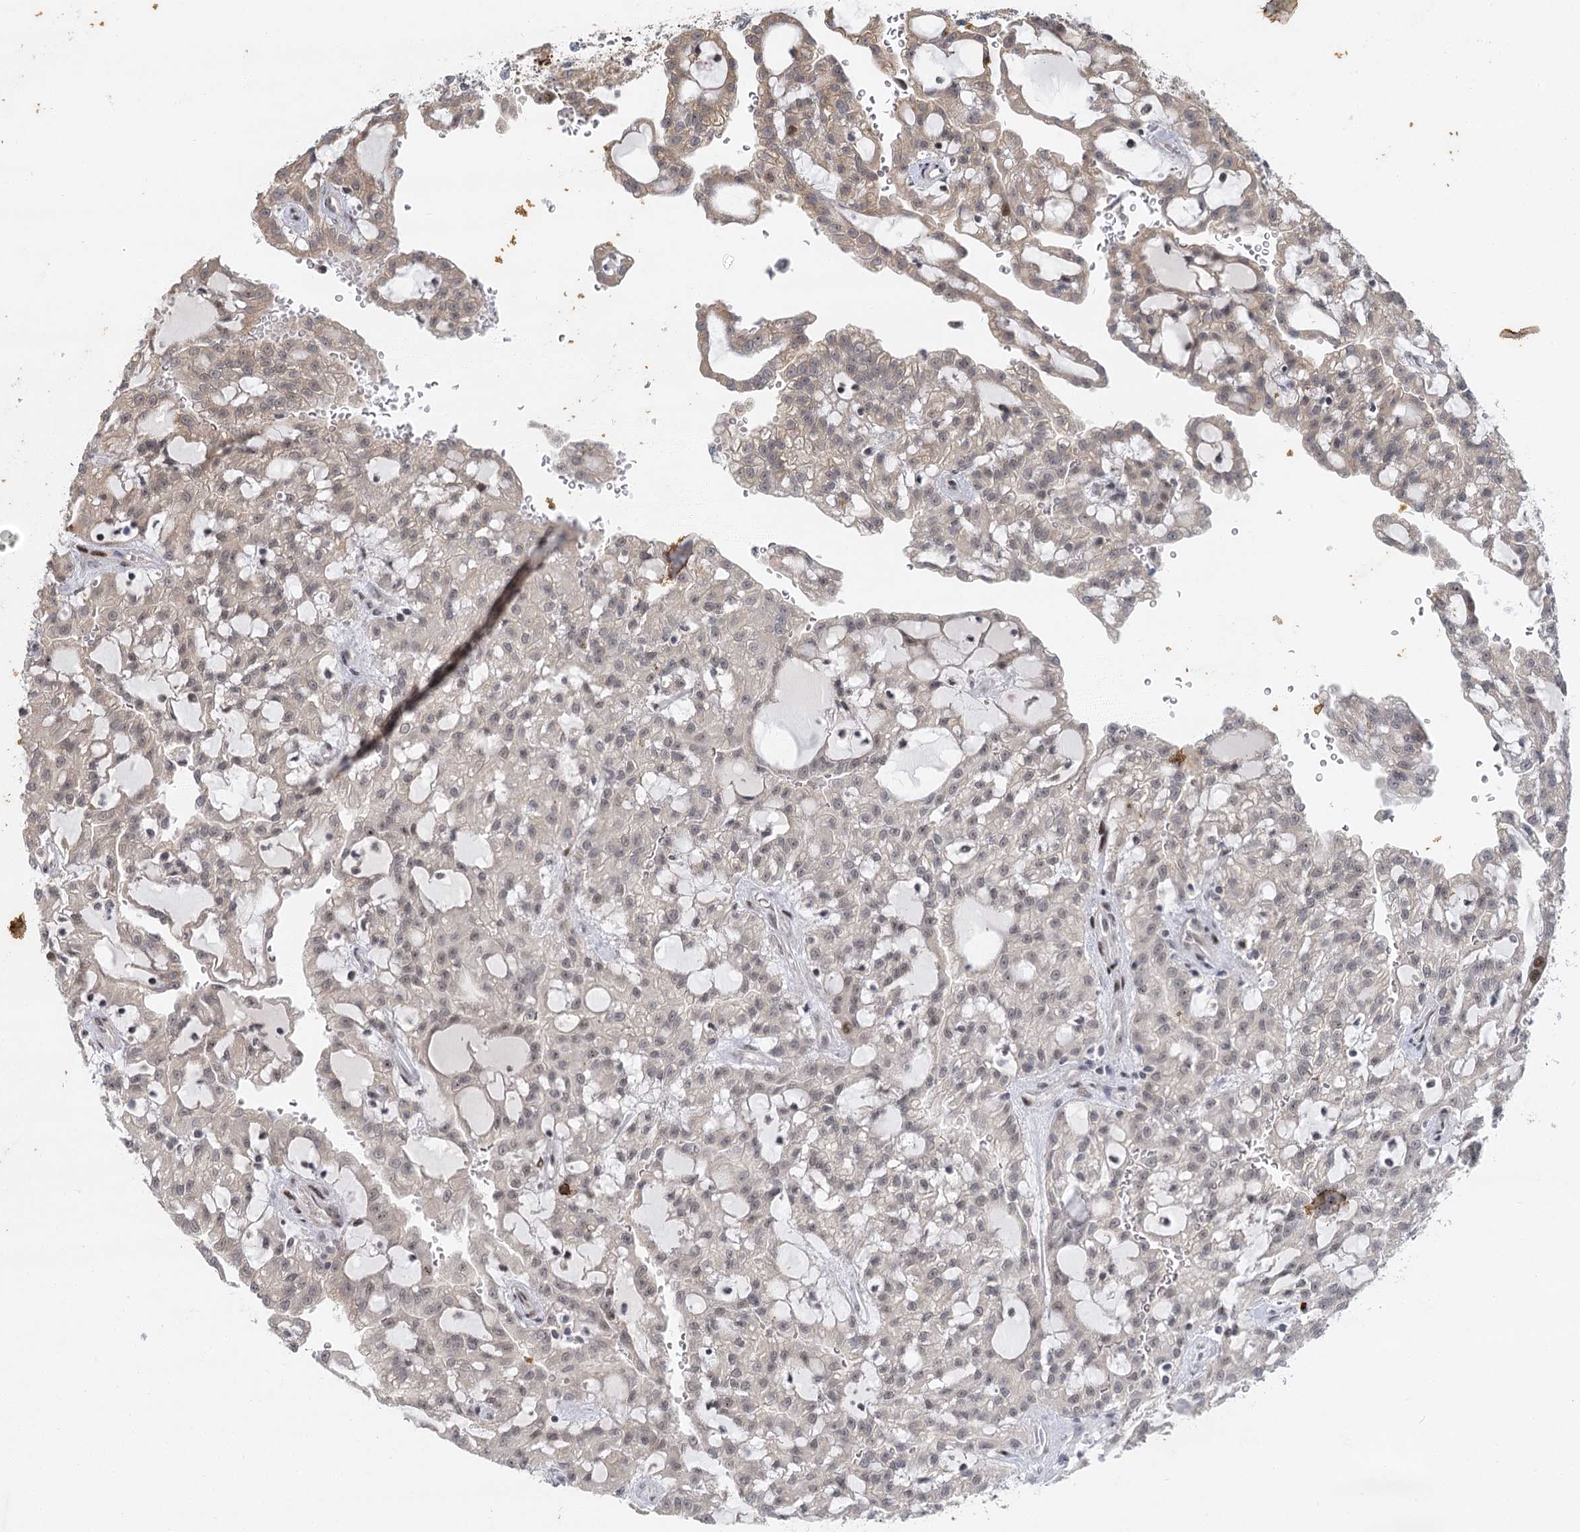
{"staining": {"intensity": "weak", "quantity": "<25%", "location": "nuclear"}, "tissue": "renal cancer", "cell_type": "Tumor cells", "image_type": "cancer", "snomed": [{"axis": "morphology", "description": "Adenocarcinoma, NOS"}, {"axis": "topography", "description": "Kidney"}], "caption": "Protein analysis of adenocarcinoma (renal) displays no significant staining in tumor cells. The staining is performed using DAB (3,3'-diaminobenzidine) brown chromogen with nuclei counter-stained in using hematoxylin.", "gene": "IL11RA", "patient": {"sex": "male", "age": 63}}